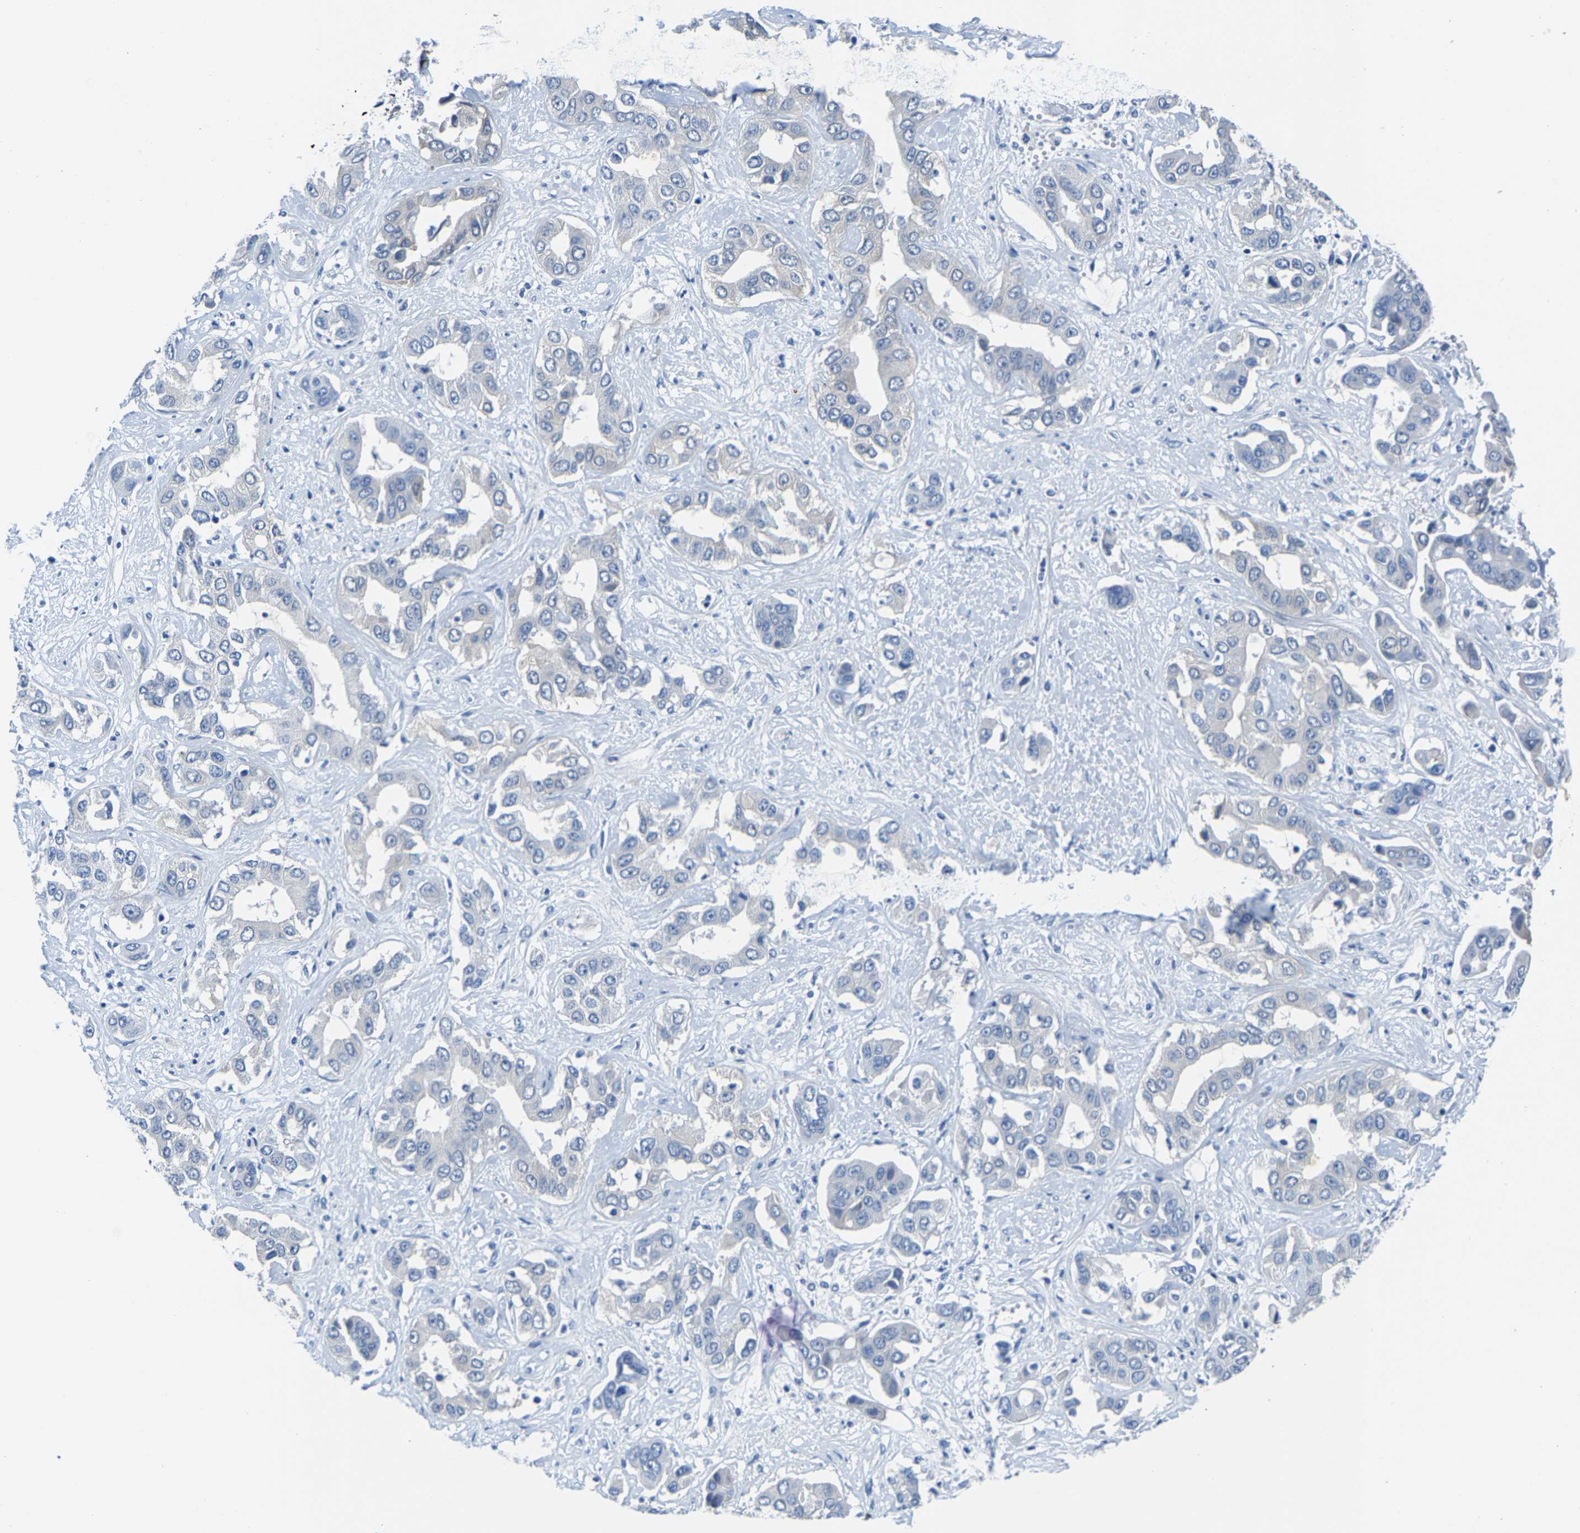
{"staining": {"intensity": "negative", "quantity": "none", "location": "none"}, "tissue": "liver cancer", "cell_type": "Tumor cells", "image_type": "cancer", "snomed": [{"axis": "morphology", "description": "Cholangiocarcinoma"}, {"axis": "topography", "description": "Liver"}], "caption": "An immunohistochemistry photomicrograph of liver cancer (cholangiocarcinoma) is shown. There is no staining in tumor cells of liver cancer (cholangiocarcinoma). The staining is performed using DAB (3,3'-diaminobenzidine) brown chromogen with nuclei counter-stained in using hematoxylin.", "gene": "SSH3", "patient": {"sex": "female", "age": 52}}